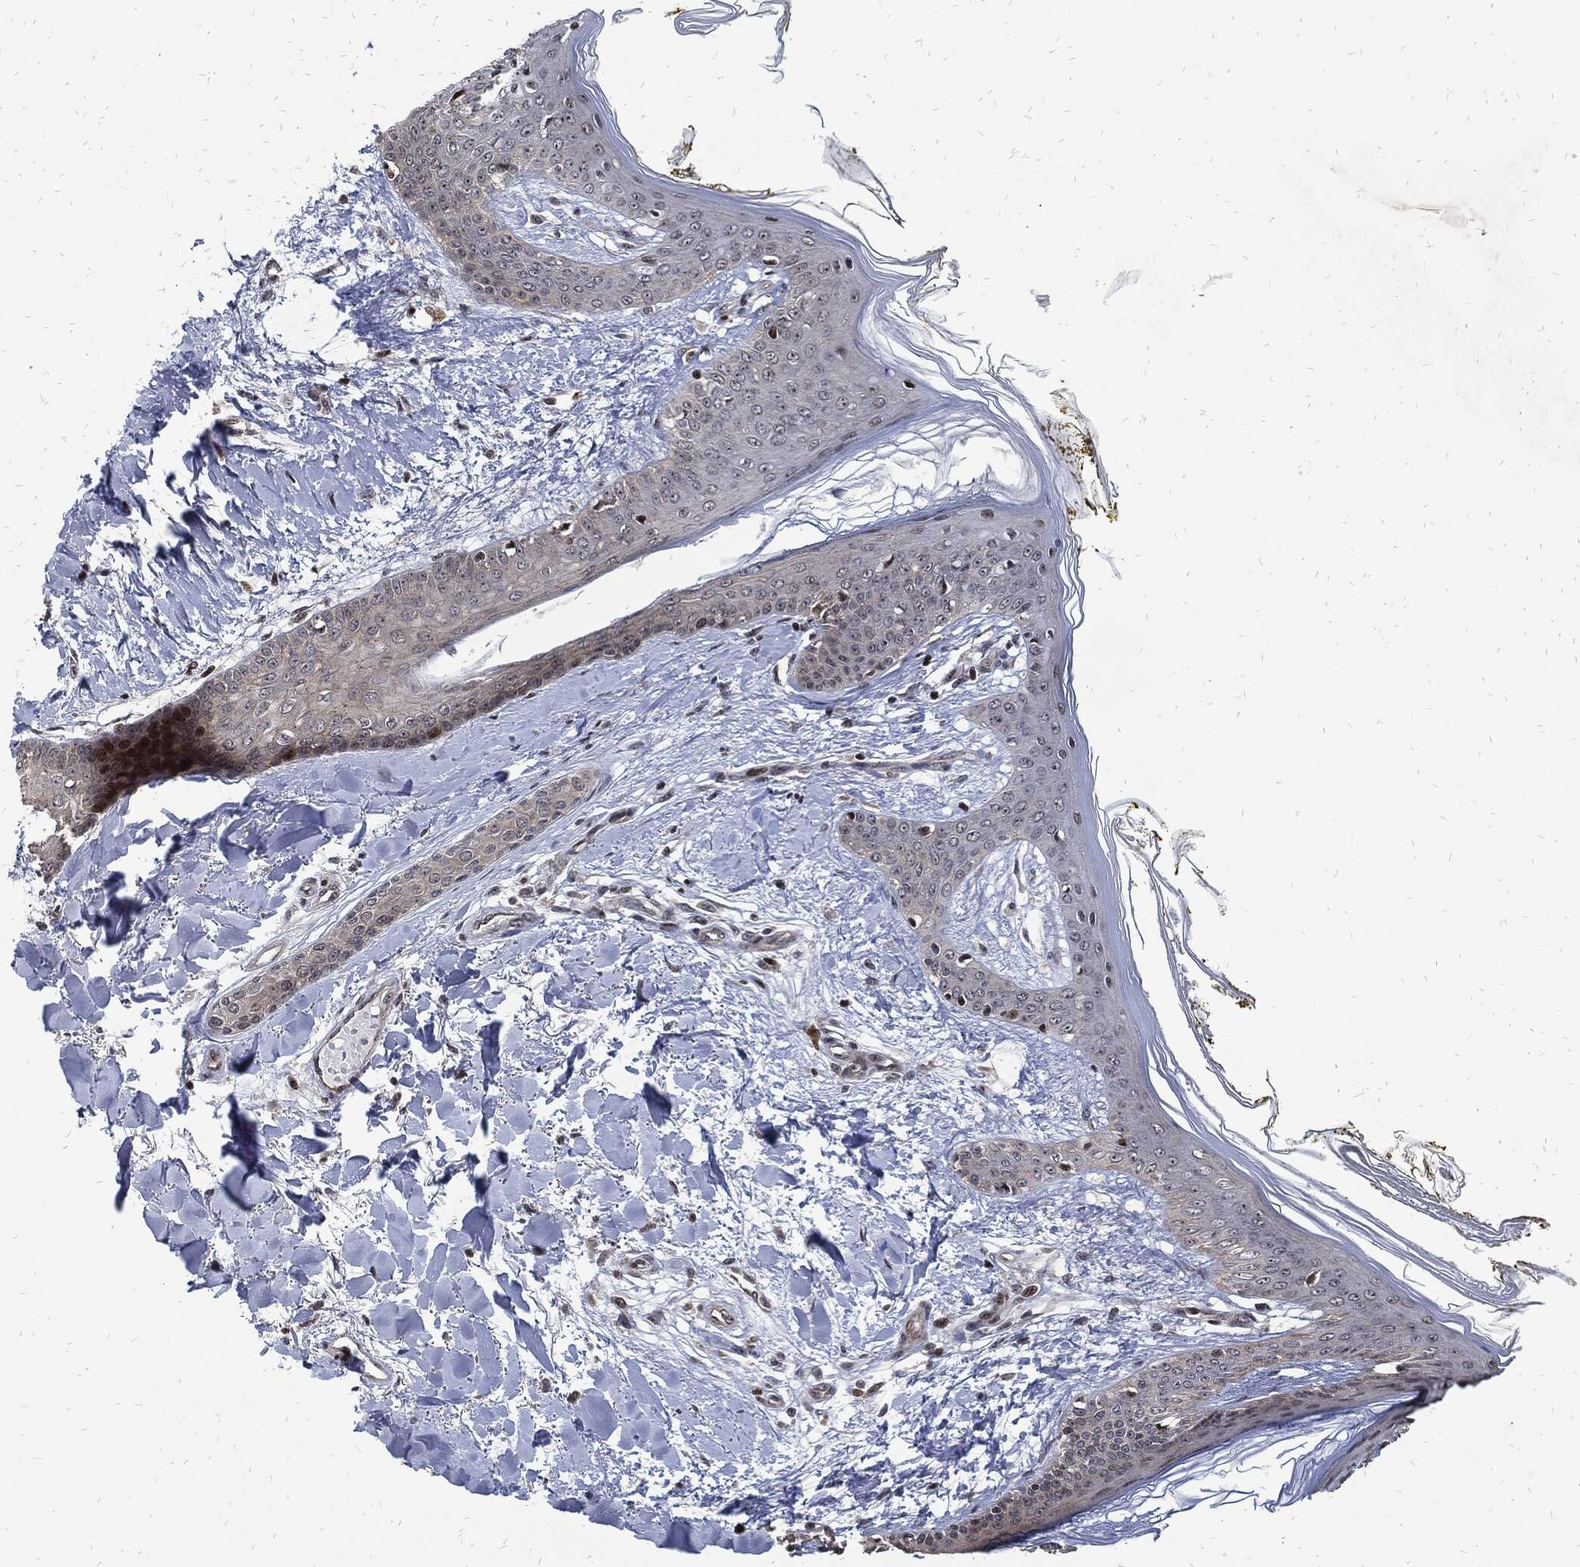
{"staining": {"intensity": "negative", "quantity": "none", "location": "none"}, "tissue": "skin", "cell_type": "Fibroblasts", "image_type": "normal", "snomed": [{"axis": "morphology", "description": "Normal tissue, NOS"}, {"axis": "morphology", "description": "Malignant melanoma, NOS"}, {"axis": "topography", "description": "Skin"}], "caption": "A high-resolution photomicrograph shows IHC staining of normal skin, which exhibits no significant staining in fibroblasts.", "gene": "ZNF775", "patient": {"sex": "female", "age": 34}}